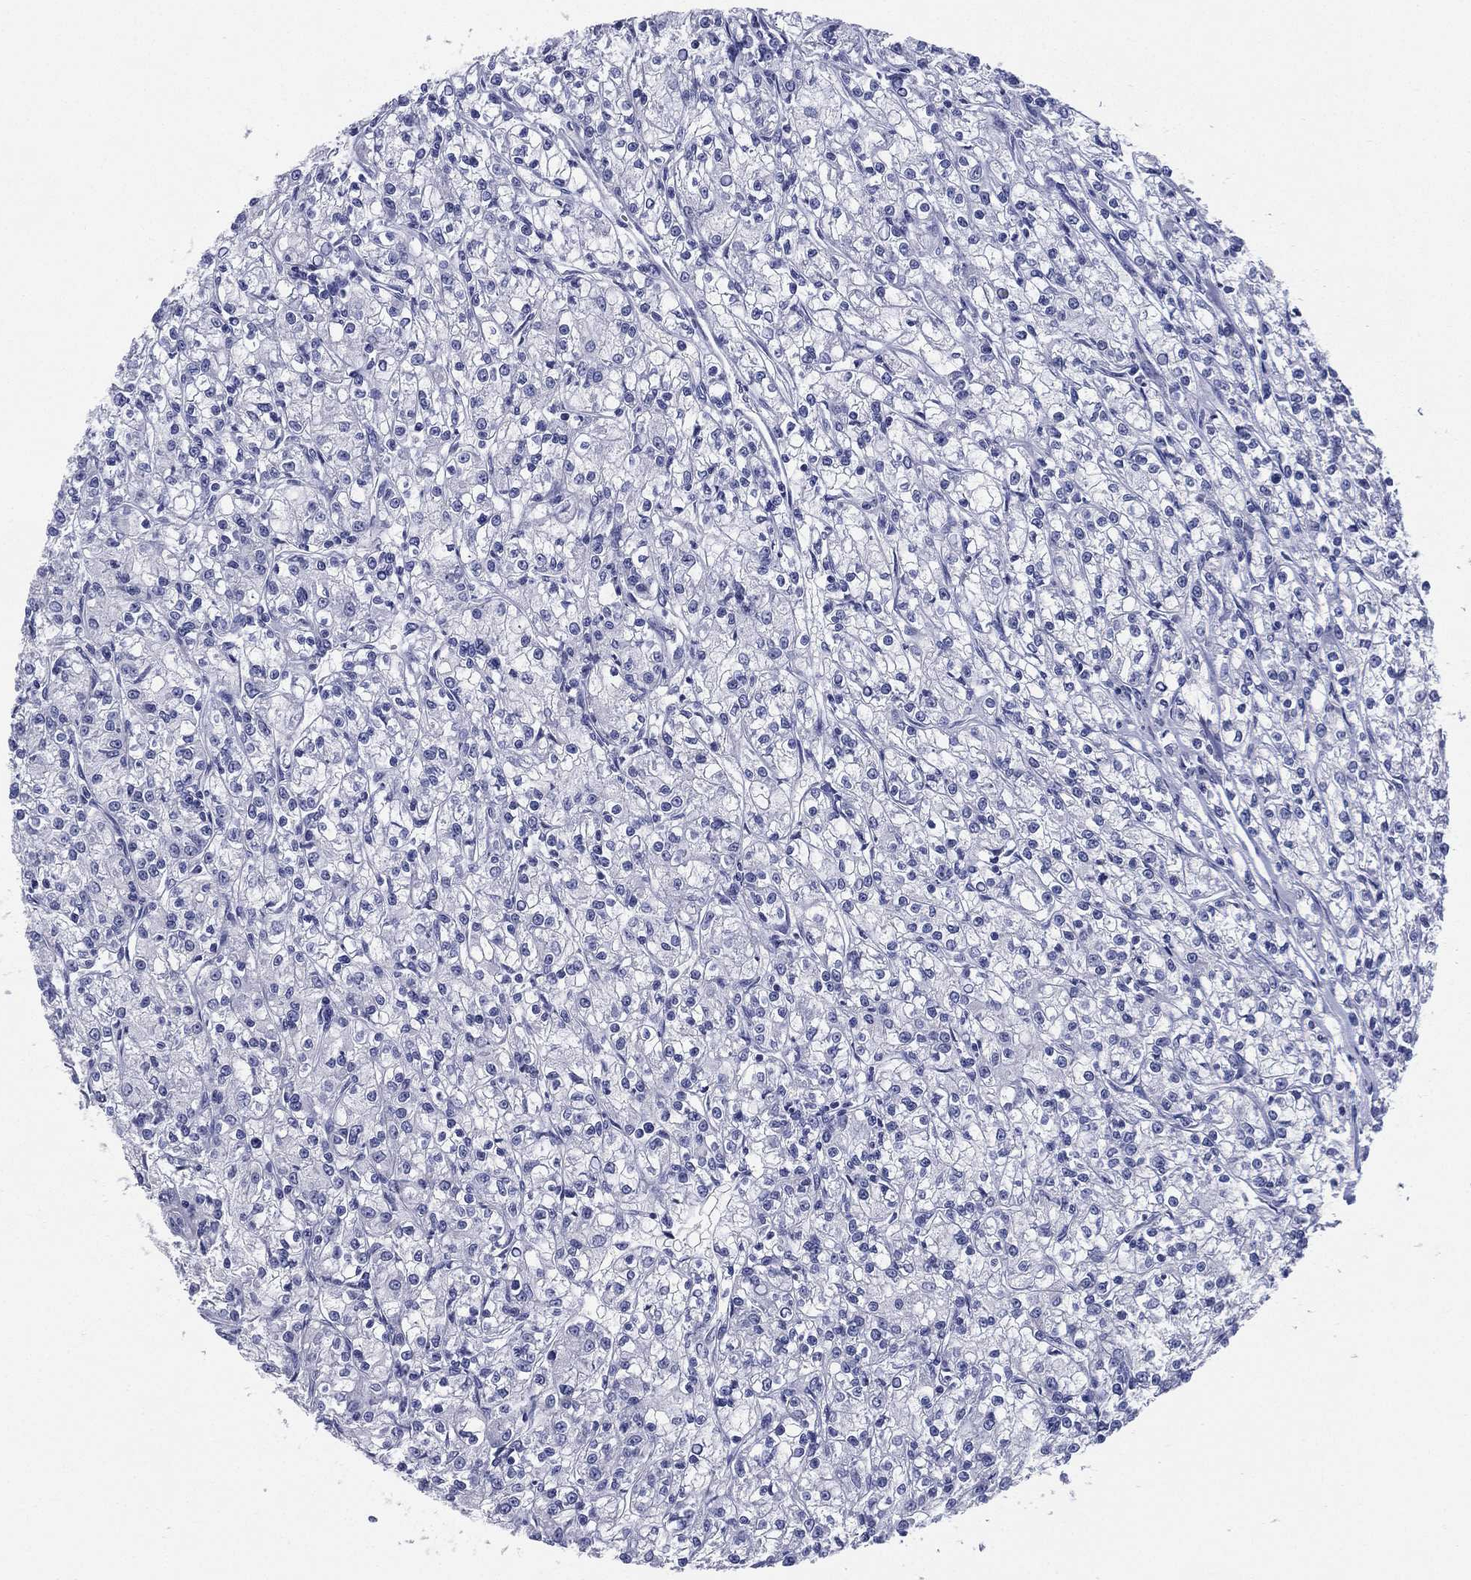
{"staining": {"intensity": "negative", "quantity": "none", "location": "none"}, "tissue": "renal cancer", "cell_type": "Tumor cells", "image_type": "cancer", "snomed": [{"axis": "morphology", "description": "Adenocarcinoma, NOS"}, {"axis": "topography", "description": "Kidney"}], "caption": "Tumor cells are negative for protein expression in human adenocarcinoma (renal).", "gene": "RSPH4A", "patient": {"sex": "female", "age": 59}}